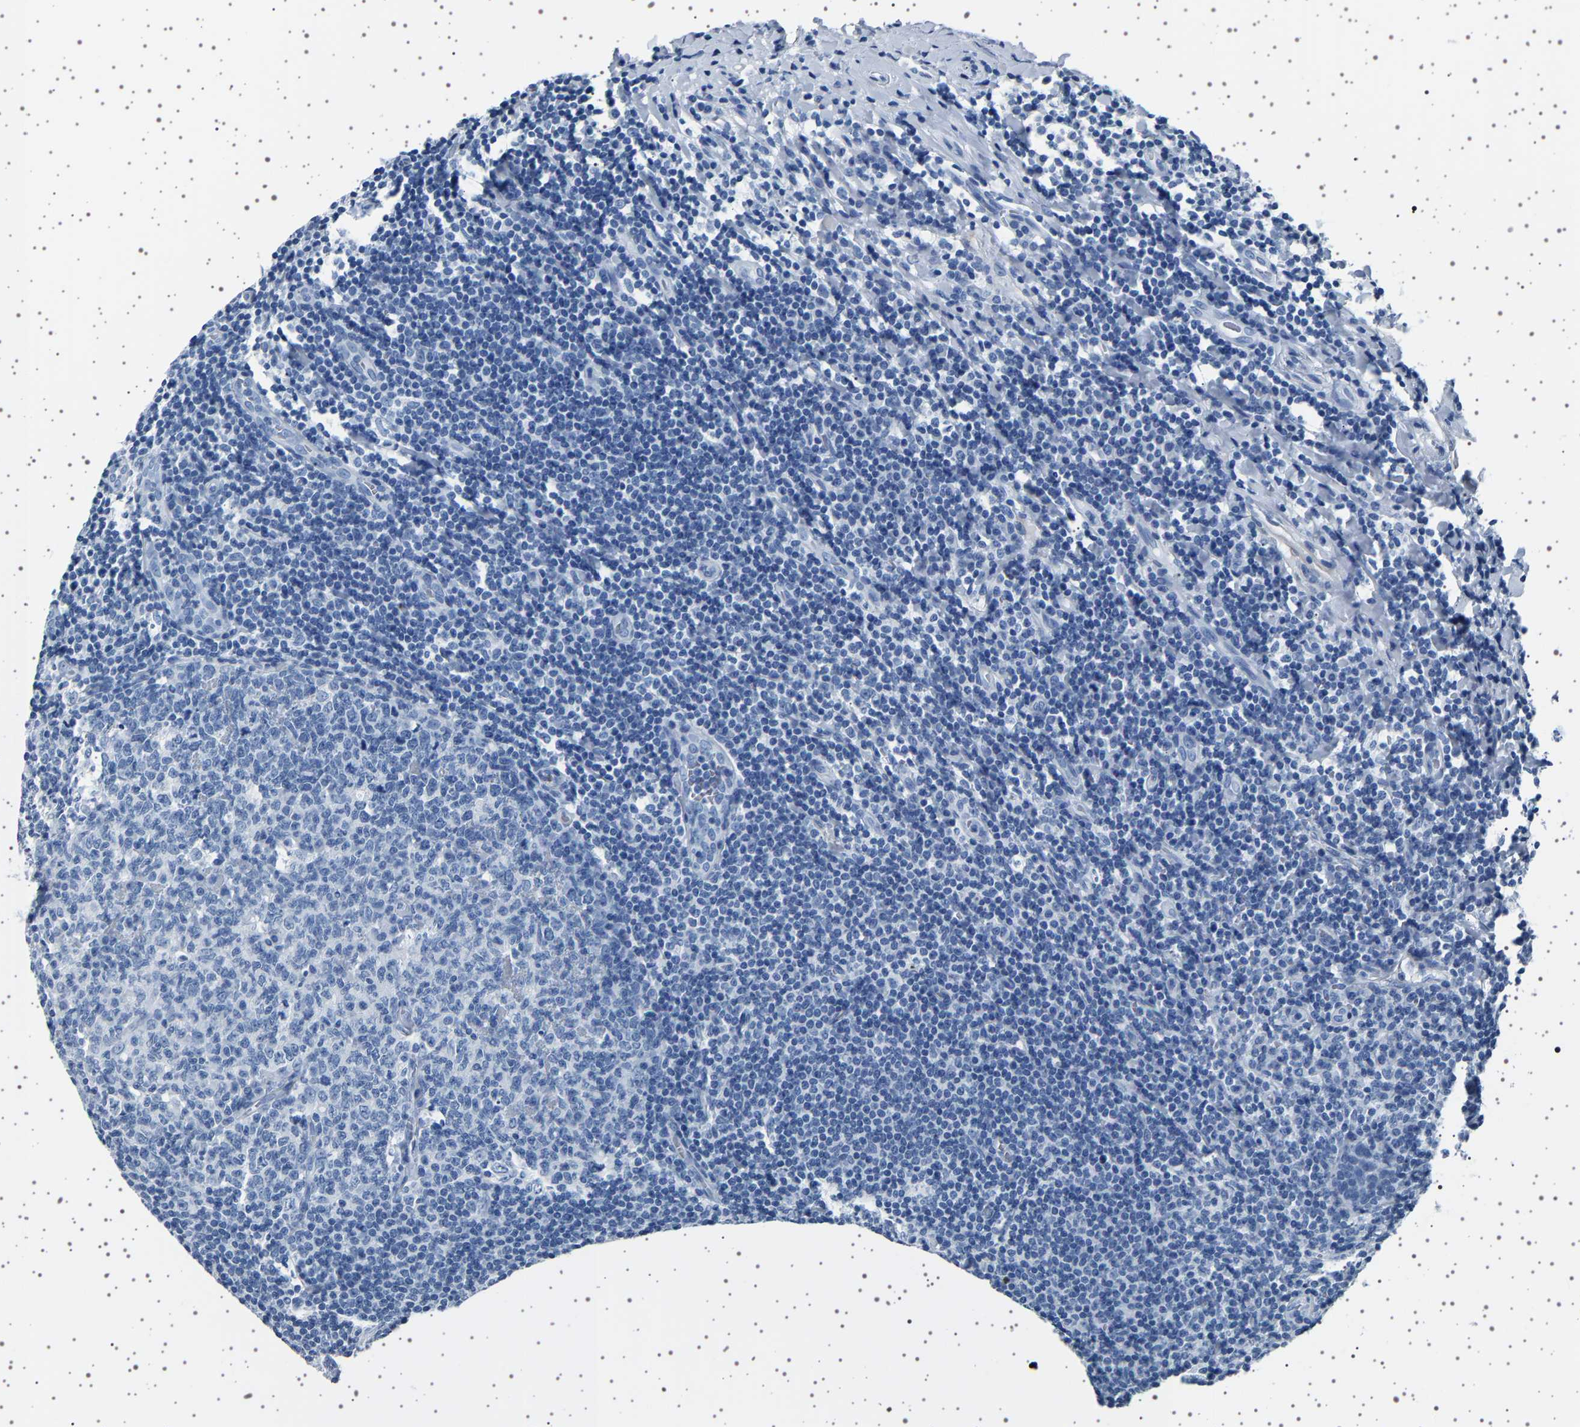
{"staining": {"intensity": "negative", "quantity": "none", "location": "none"}, "tissue": "tonsil", "cell_type": "Germinal center cells", "image_type": "normal", "snomed": [{"axis": "morphology", "description": "Normal tissue, NOS"}, {"axis": "topography", "description": "Tonsil"}], "caption": "Immunohistochemistry histopathology image of unremarkable tonsil stained for a protein (brown), which demonstrates no staining in germinal center cells. (DAB immunohistochemistry visualized using brightfield microscopy, high magnification).", "gene": "TFF3", "patient": {"sex": "male", "age": 31}}